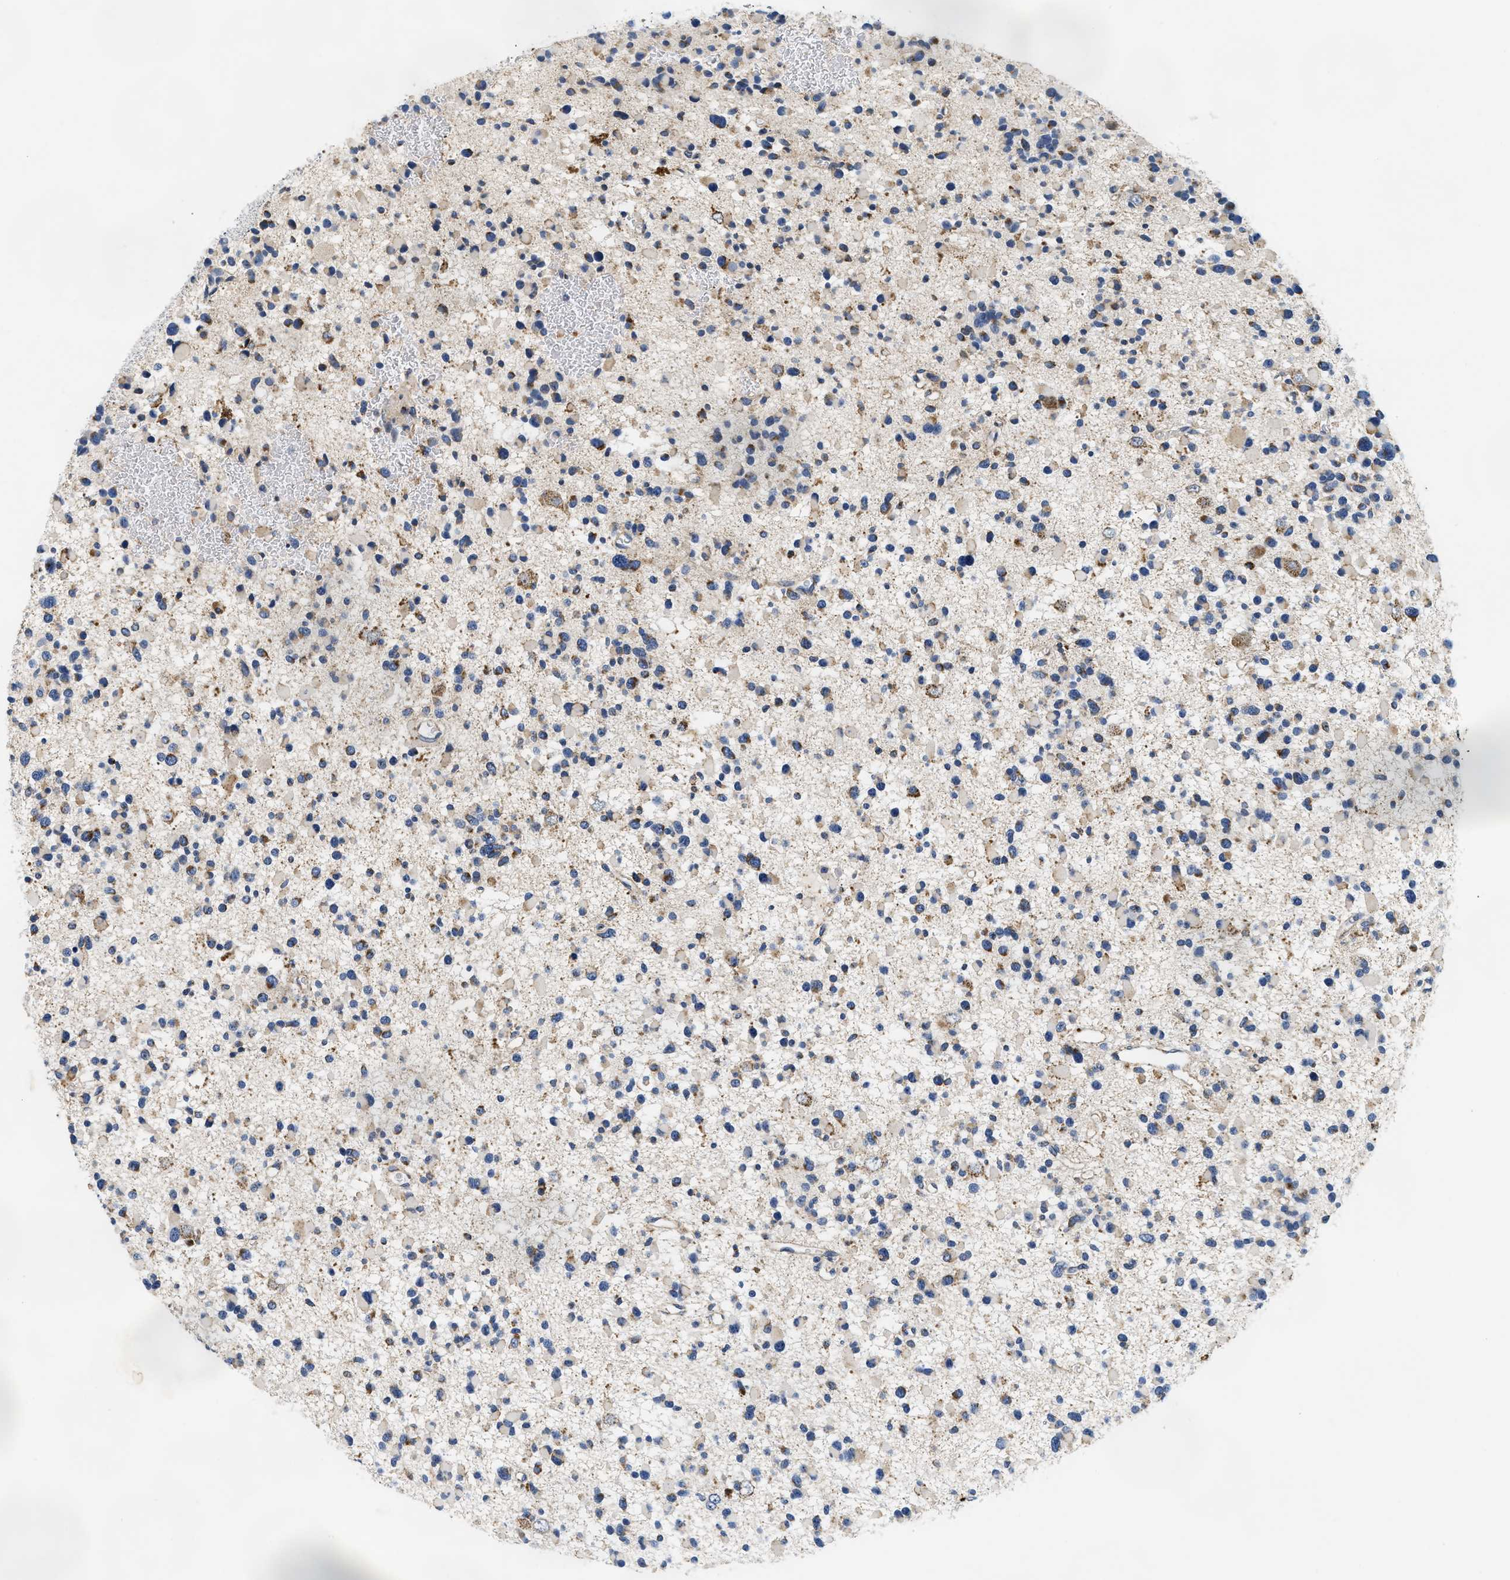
{"staining": {"intensity": "weak", "quantity": "<25%", "location": "cytoplasmic/membranous"}, "tissue": "glioma", "cell_type": "Tumor cells", "image_type": "cancer", "snomed": [{"axis": "morphology", "description": "Glioma, malignant, Low grade"}, {"axis": "topography", "description": "Brain"}], "caption": "Immunohistochemistry (IHC) histopathology image of neoplastic tissue: malignant low-grade glioma stained with DAB shows no significant protein expression in tumor cells. Nuclei are stained in blue.", "gene": "PDP1", "patient": {"sex": "female", "age": 22}}